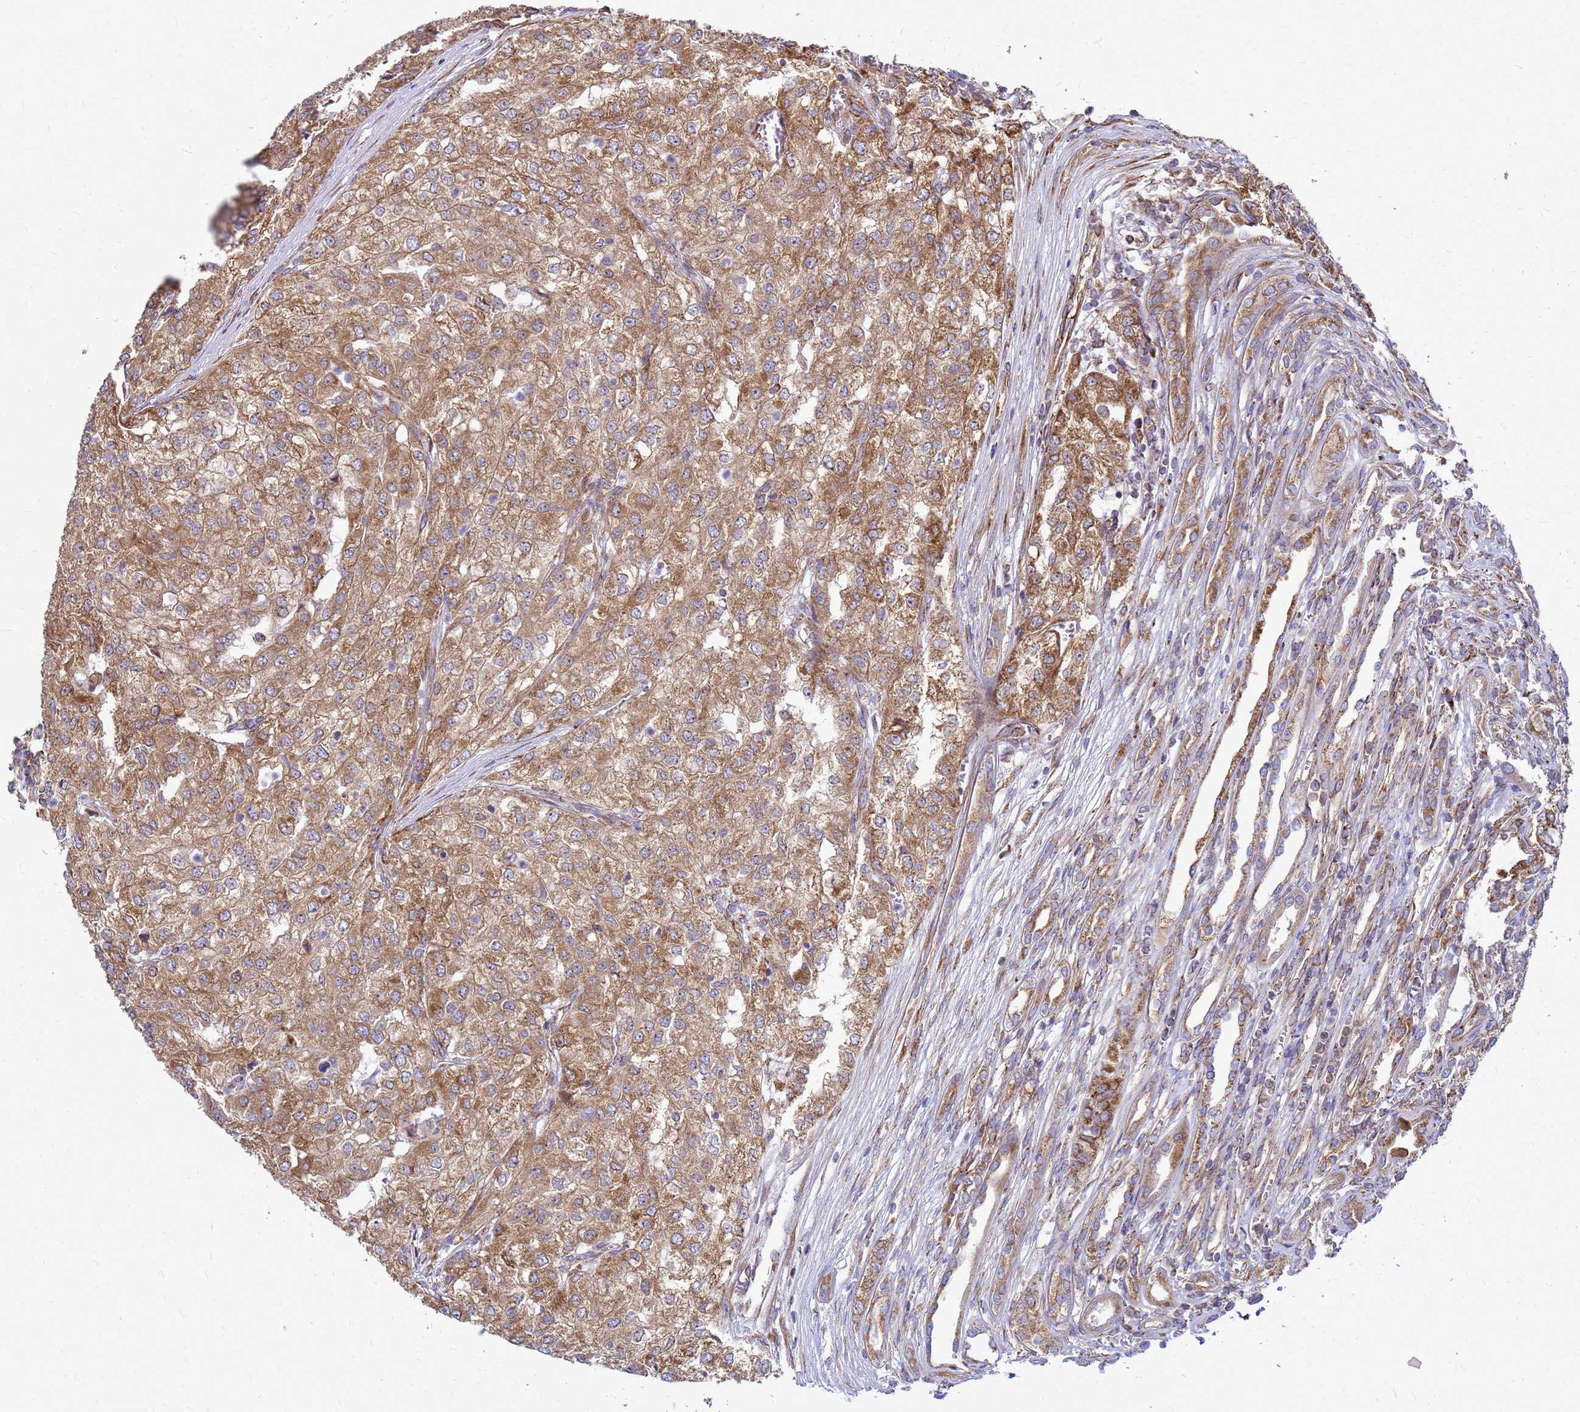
{"staining": {"intensity": "moderate", "quantity": ">75%", "location": "cytoplasmic/membranous"}, "tissue": "renal cancer", "cell_type": "Tumor cells", "image_type": "cancer", "snomed": [{"axis": "morphology", "description": "Adenocarcinoma, NOS"}, {"axis": "topography", "description": "Kidney"}], "caption": "DAB immunohistochemical staining of adenocarcinoma (renal) reveals moderate cytoplasmic/membranous protein positivity in about >75% of tumor cells.", "gene": "FSTL4", "patient": {"sex": "female", "age": 54}}